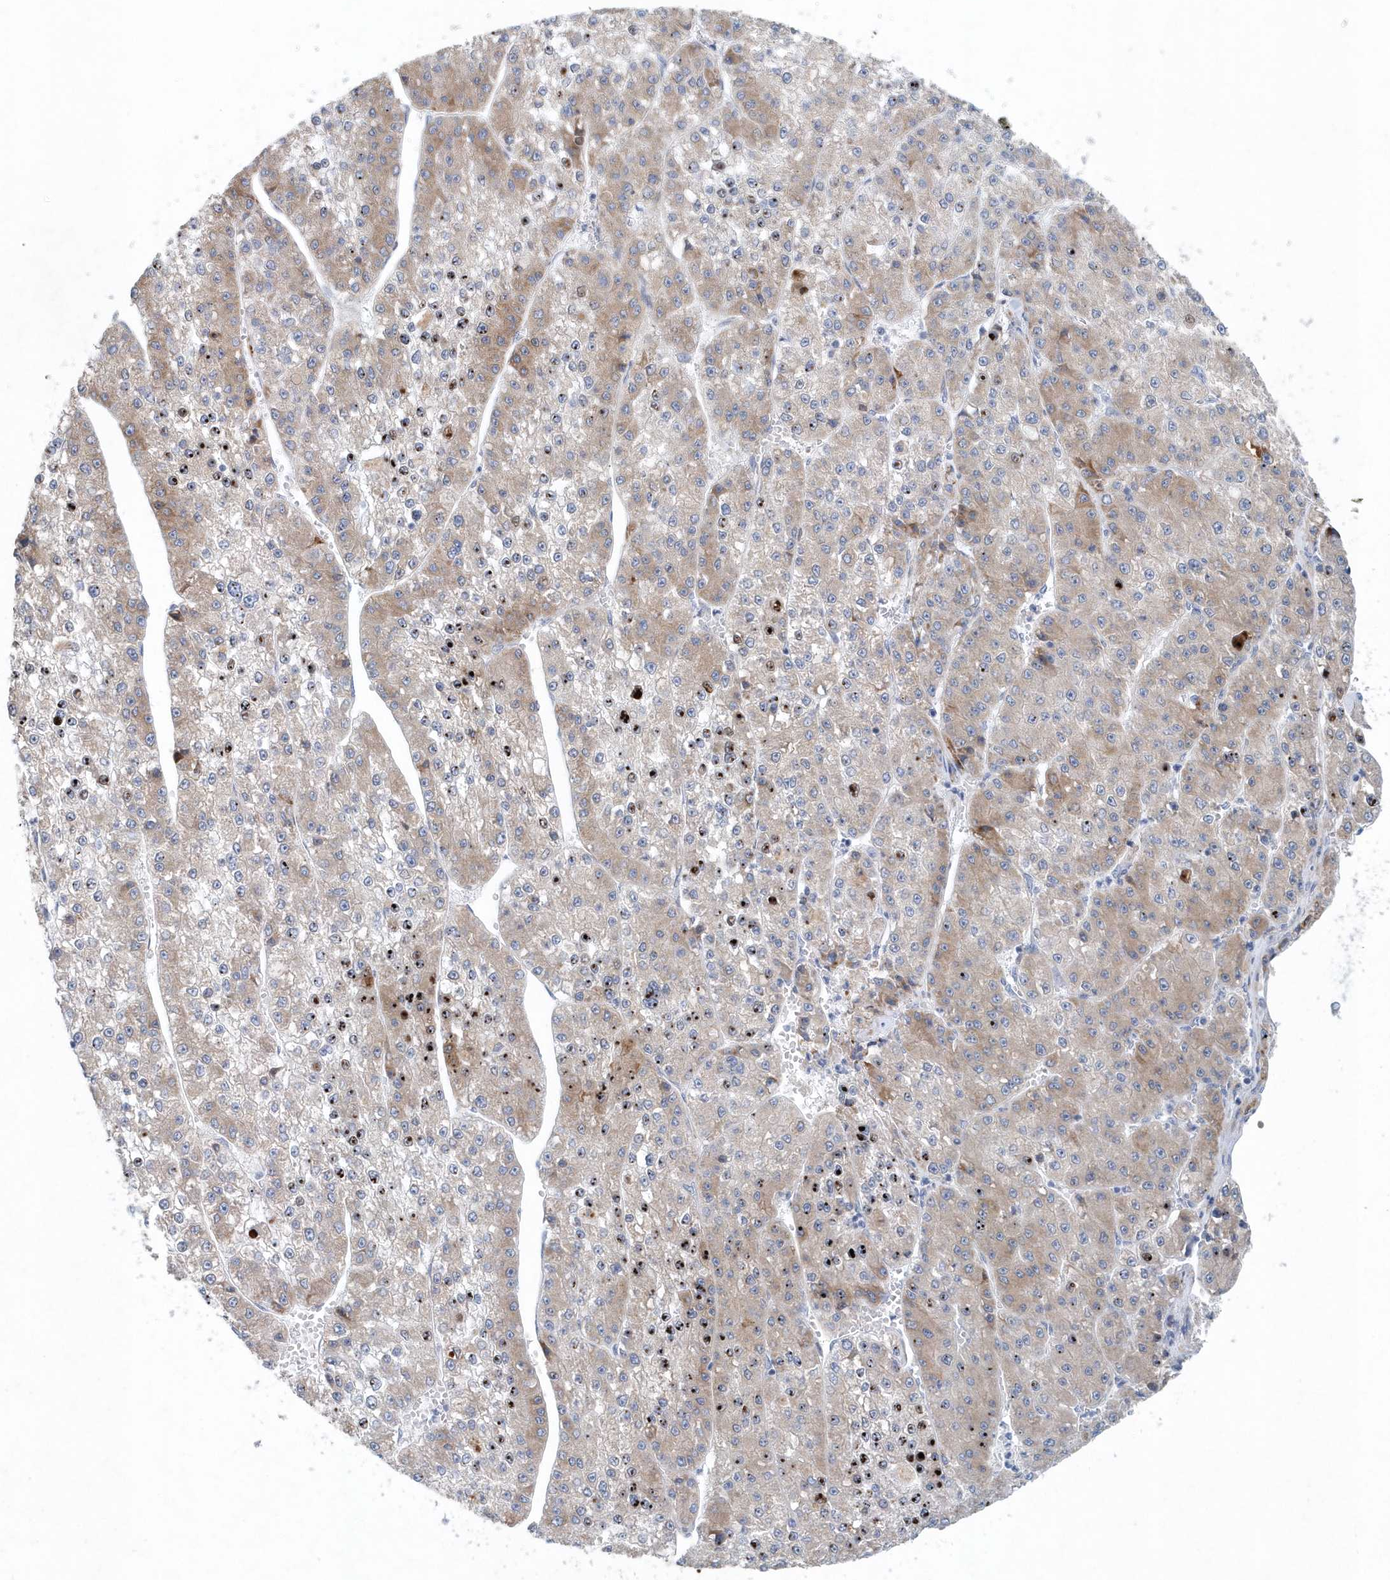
{"staining": {"intensity": "weak", "quantity": "25%-75%", "location": "cytoplasmic/membranous"}, "tissue": "liver cancer", "cell_type": "Tumor cells", "image_type": "cancer", "snomed": [{"axis": "morphology", "description": "Carcinoma, Hepatocellular, NOS"}, {"axis": "topography", "description": "Liver"}], "caption": "A micrograph of liver cancer (hepatocellular carcinoma) stained for a protein demonstrates weak cytoplasmic/membranous brown staining in tumor cells.", "gene": "PFN2", "patient": {"sex": "female", "age": 73}}